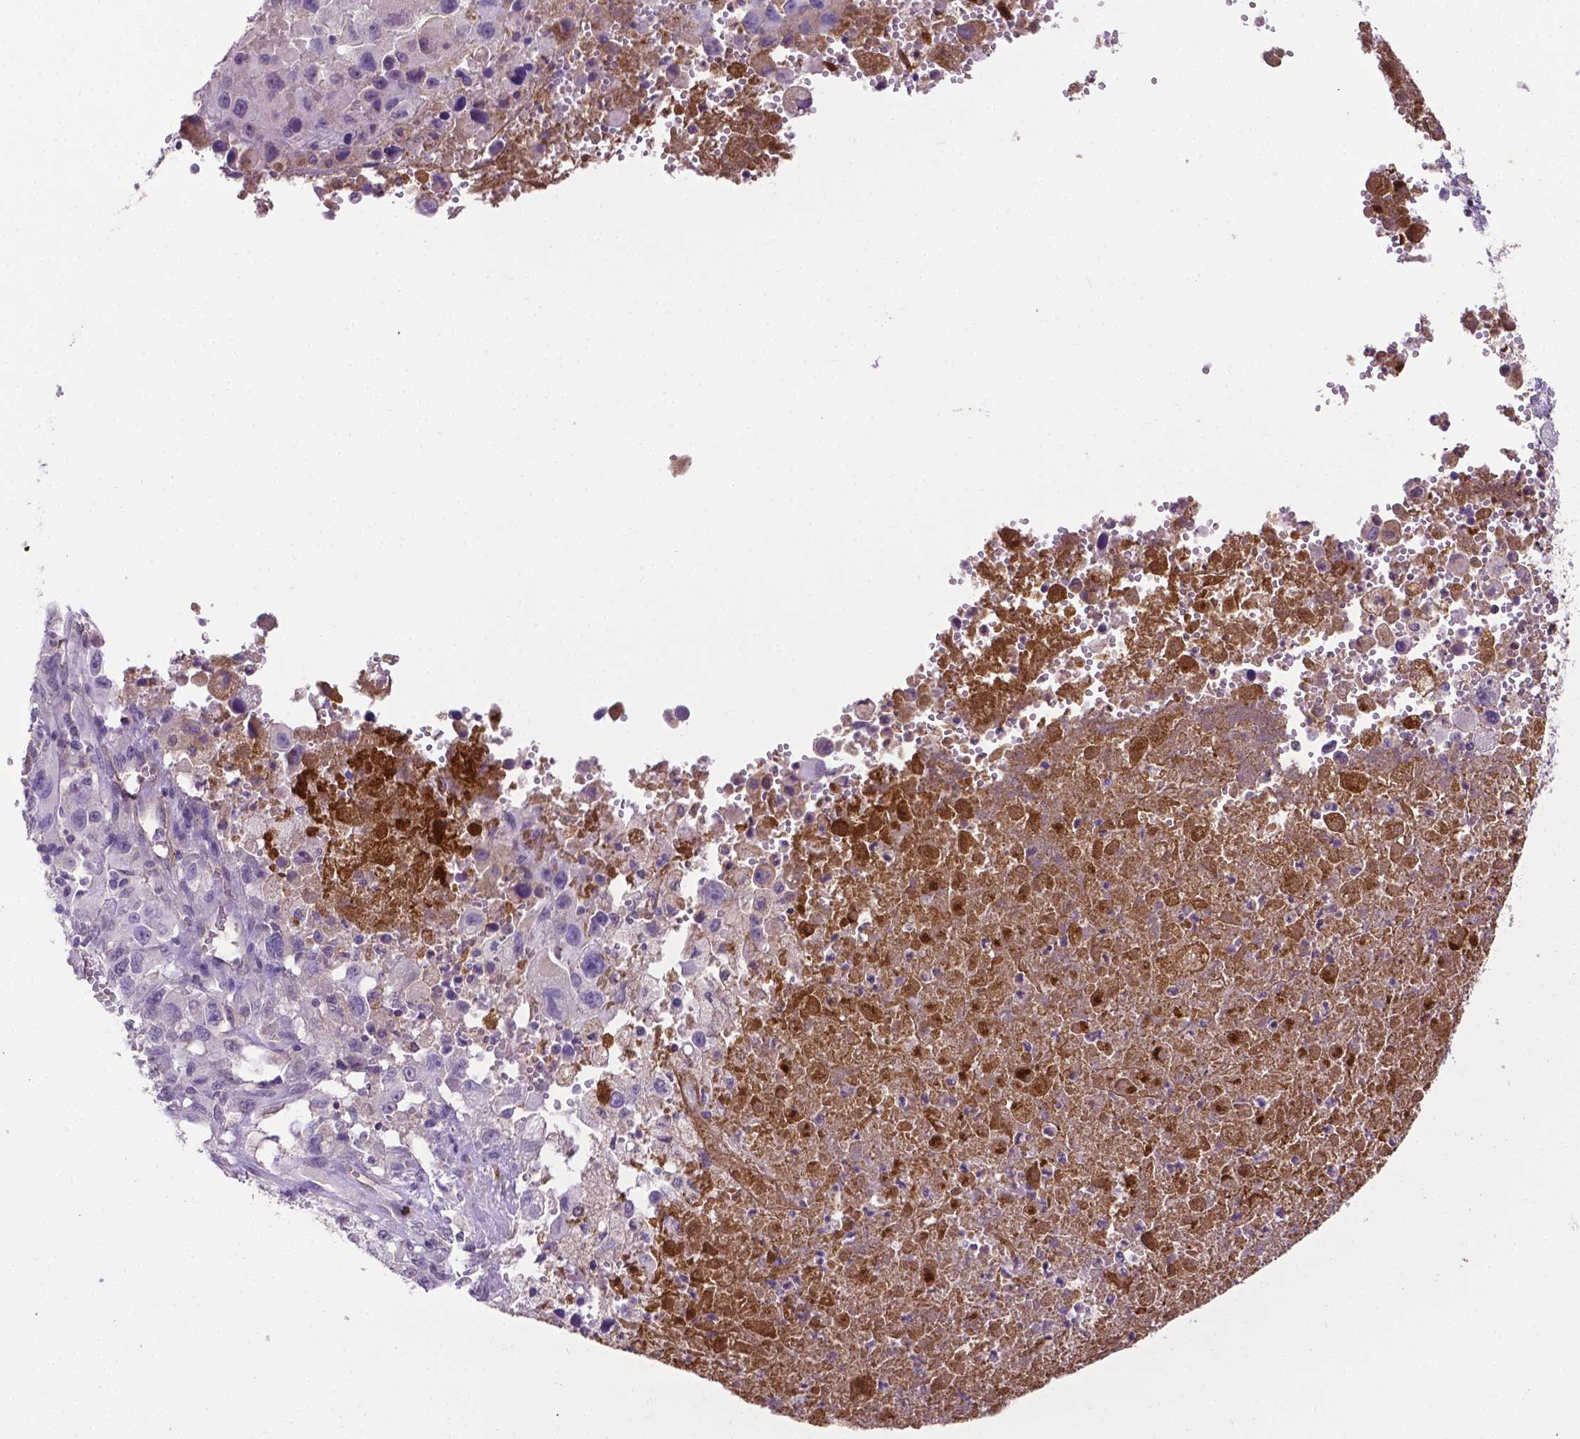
{"staining": {"intensity": "negative", "quantity": "none", "location": "none"}, "tissue": "melanoma", "cell_type": "Tumor cells", "image_type": "cancer", "snomed": [{"axis": "morphology", "description": "Malignant melanoma, Metastatic site"}, {"axis": "topography", "description": "Soft tissue"}], "caption": "Malignant melanoma (metastatic site) was stained to show a protein in brown. There is no significant positivity in tumor cells. (Immunohistochemistry (ihc), brightfield microscopy, high magnification).", "gene": "APOE", "patient": {"sex": "male", "age": 50}}